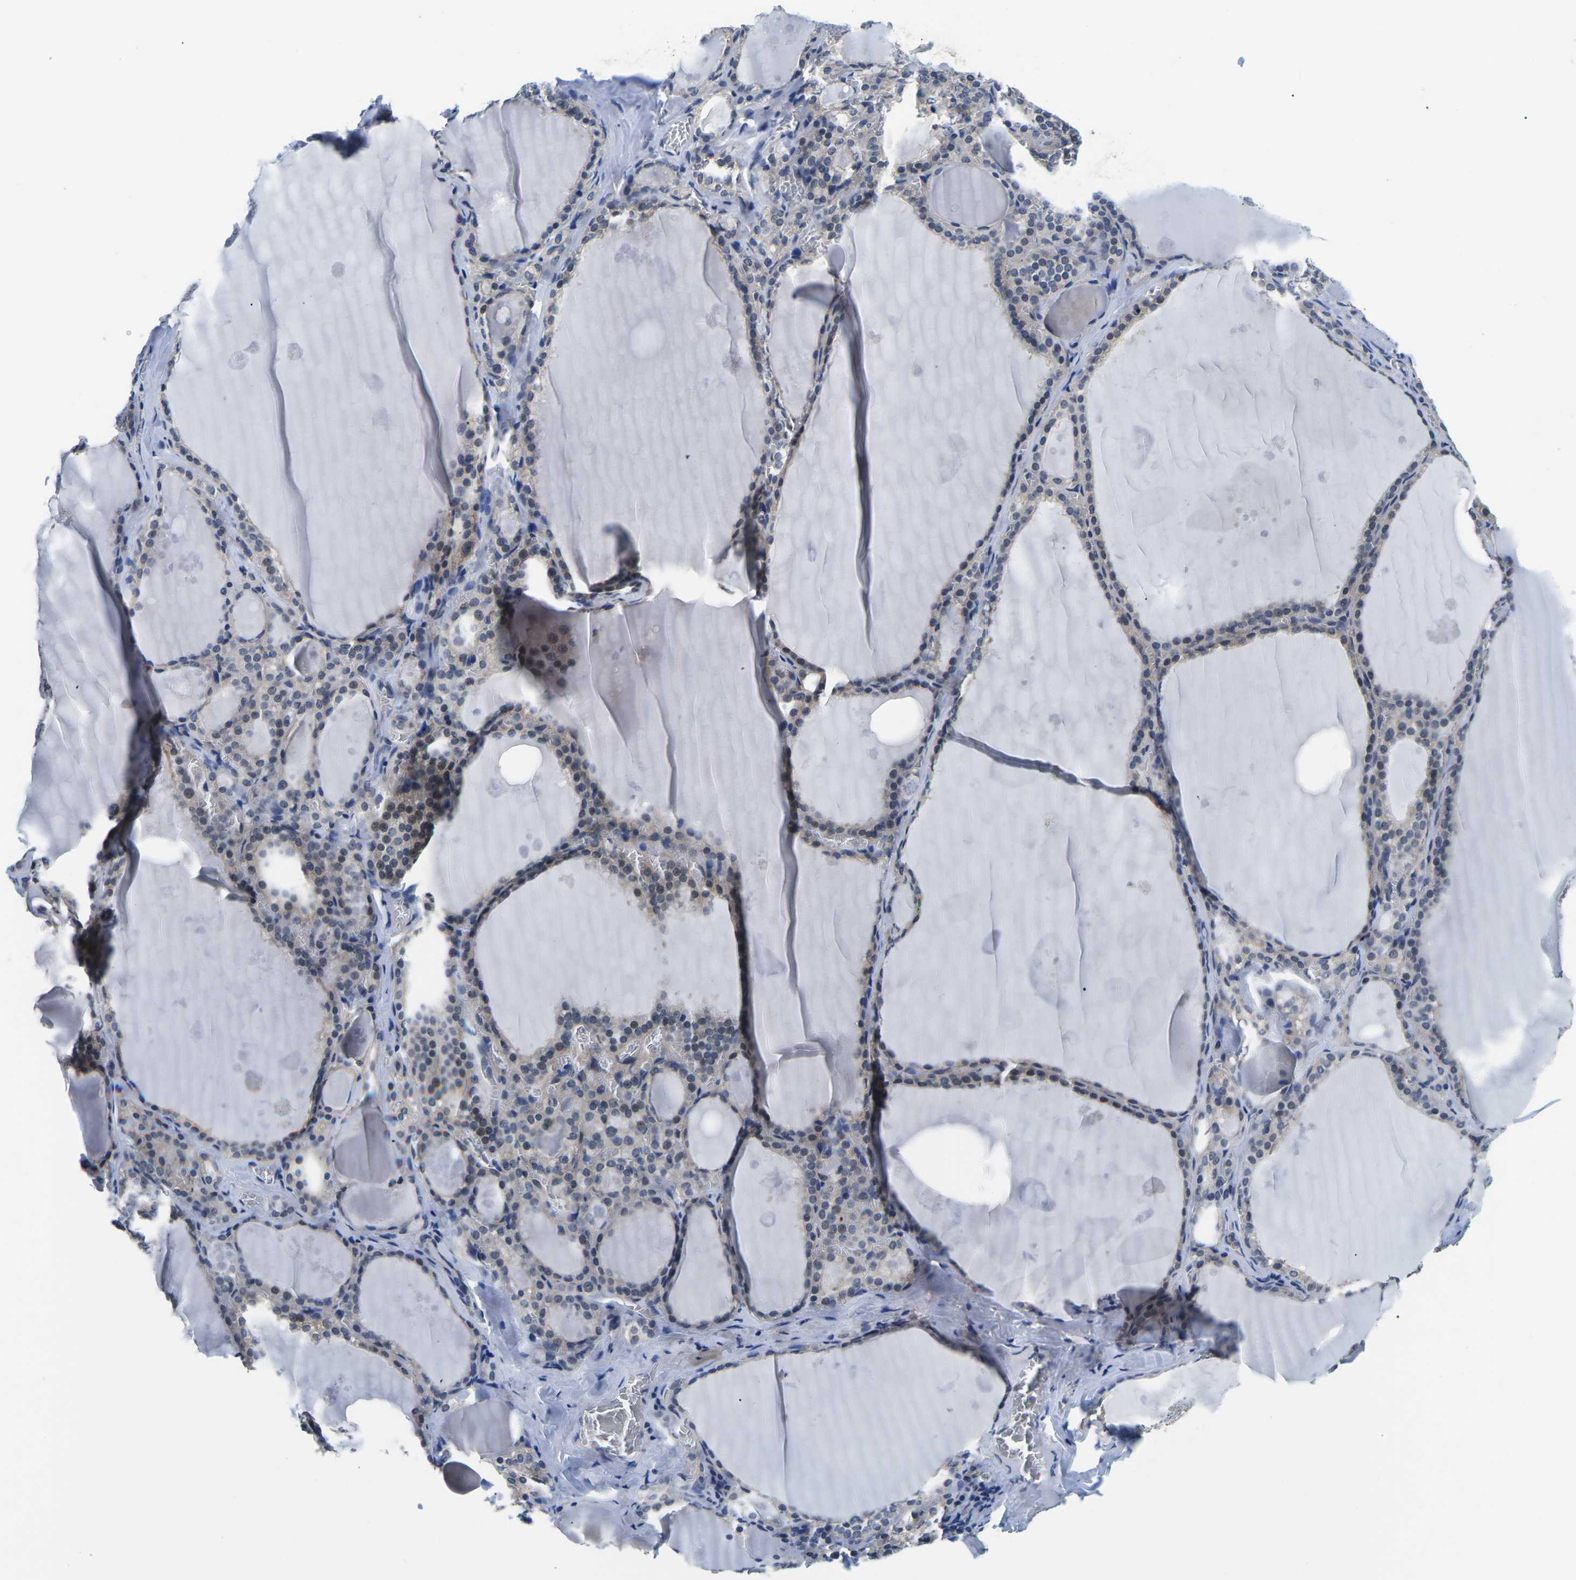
{"staining": {"intensity": "weak", "quantity": "25%-75%", "location": "cytoplasmic/membranous"}, "tissue": "thyroid gland", "cell_type": "Glandular cells", "image_type": "normal", "snomed": [{"axis": "morphology", "description": "Normal tissue, NOS"}, {"axis": "topography", "description": "Thyroid gland"}], "caption": "Unremarkable thyroid gland was stained to show a protein in brown. There is low levels of weak cytoplasmic/membranous positivity in approximately 25%-75% of glandular cells. Ihc stains the protein of interest in brown and the nuclei are stained blue.", "gene": "GSK3B", "patient": {"sex": "male", "age": 56}}